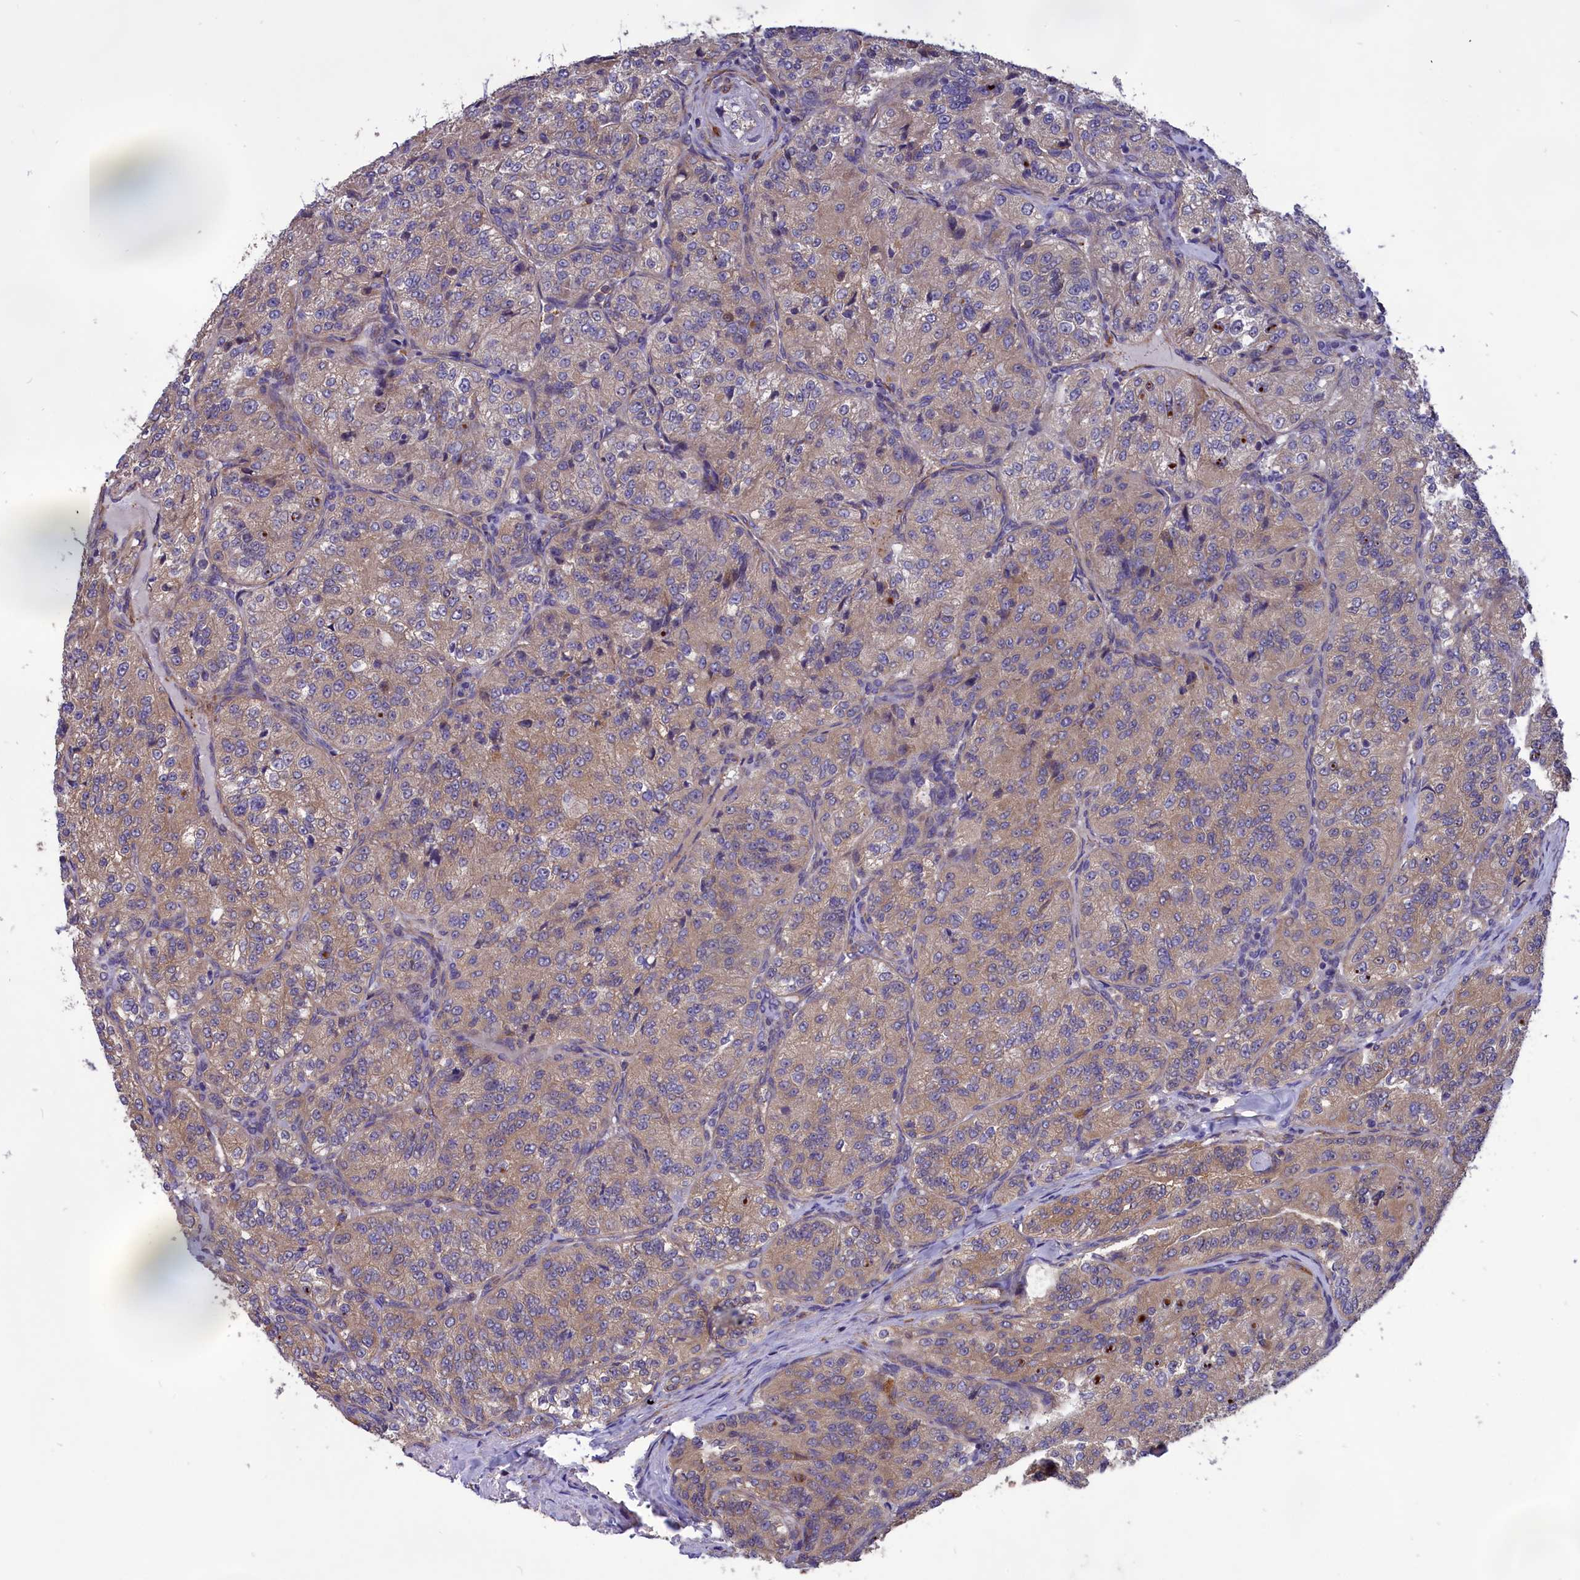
{"staining": {"intensity": "weak", "quantity": "25%-75%", "location": "cytoplasmic/membranous"}, "tissue": "renal cancer", "cell_type": "Tumor cells", "image_type": "cancer", "snomed": [{"axis": "morphology", "description": "Adenocarcinoma, NOS"}, {"axis": "topography", "description": "Kidney"}], "caption": "A histopathology image showing weak cytoplasmic/membranous positivity in about 25%-75% of tumor cells in adenocarcinoma (renal), as visualized by brown immunohistochemical staining.", "gene": "AMDHD2", "patient": {"sex": "female", "age": 63}}